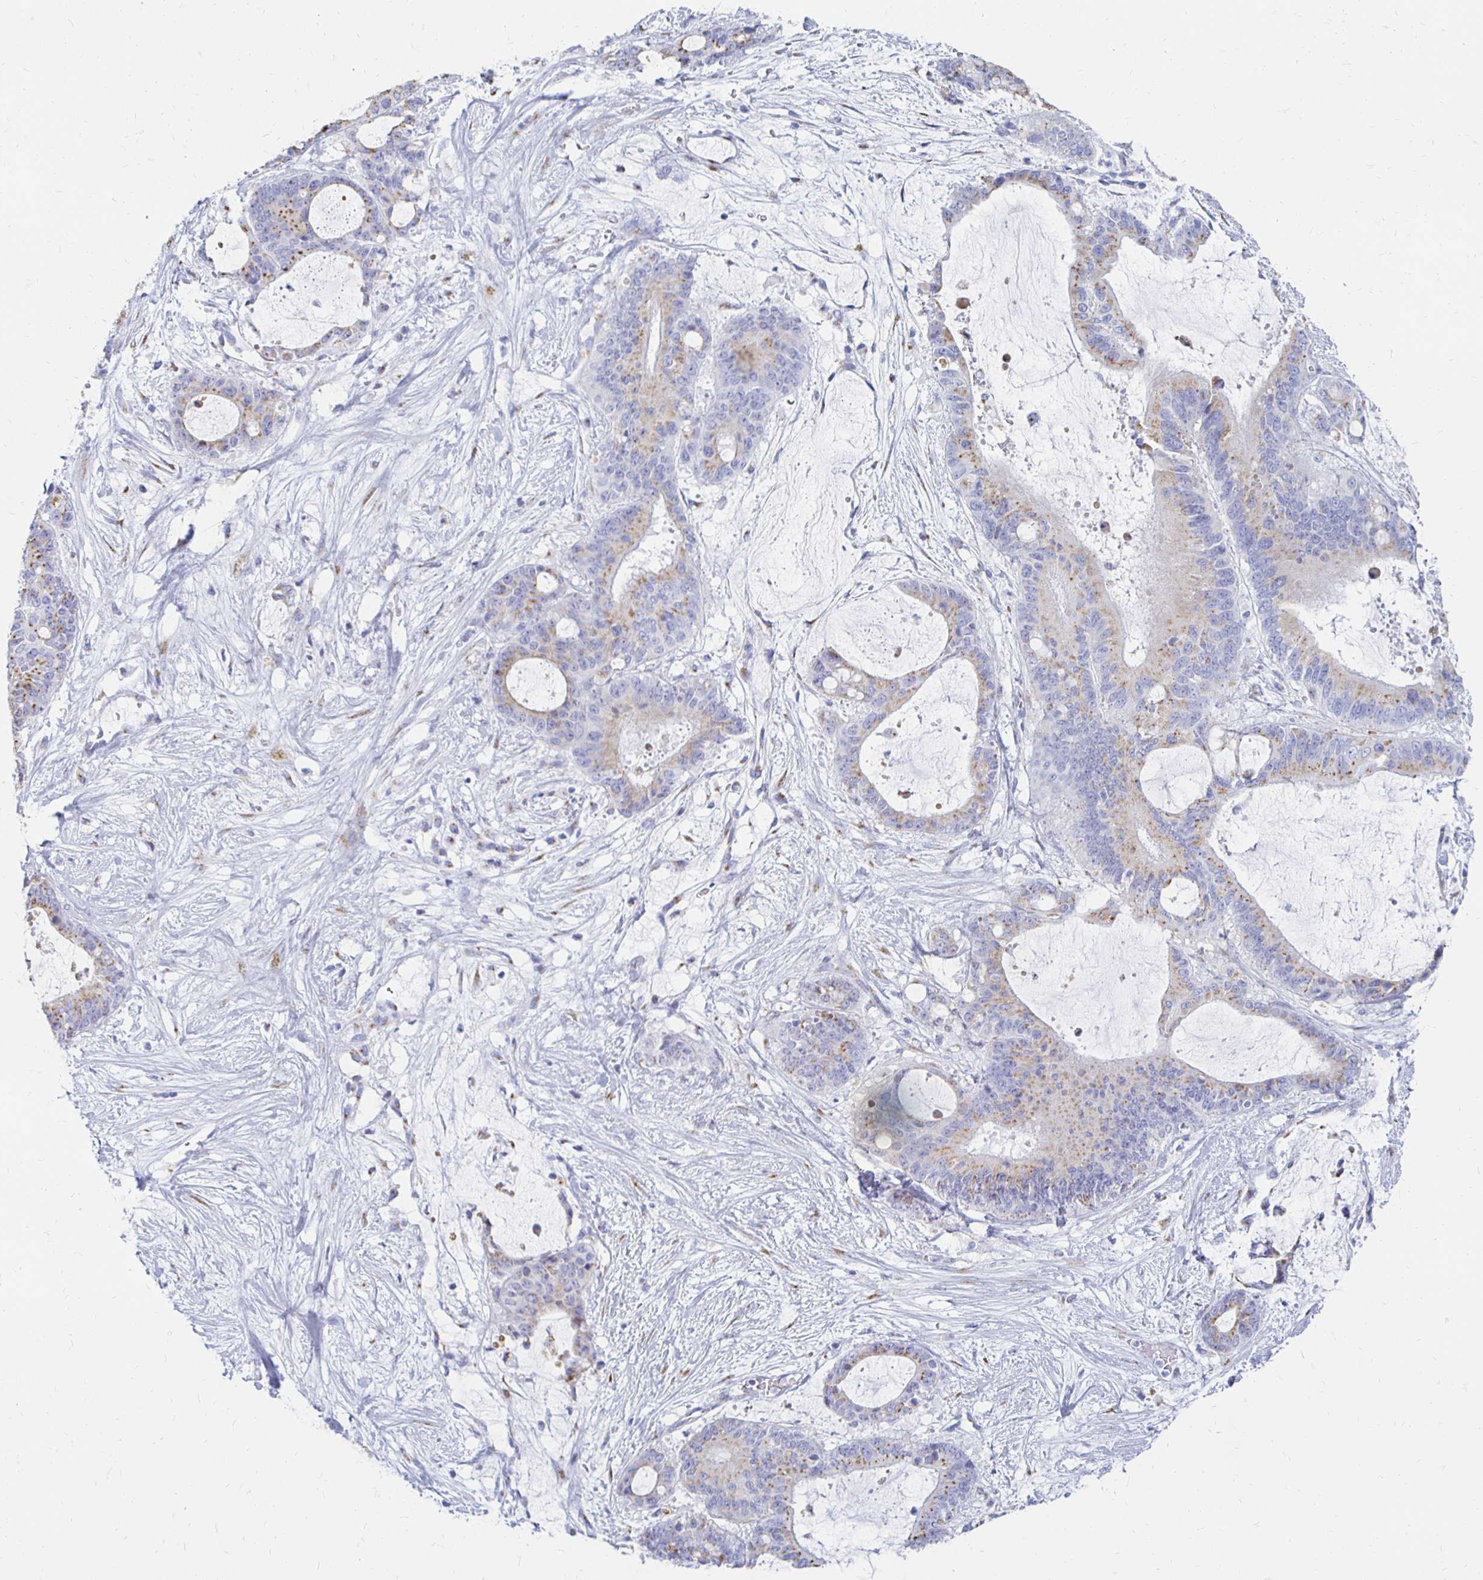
{"staining": {"intensity": "moderate", "quantity": ">75%", "location": "cytoplasmic/membranous"}, "tissue": "liver cancer", "cell_type": "Tumor cells", "image_type": "cancer", "snomed": [{"axis": "morphology", "description": "Normal tissue, NOS"}, {"axis": "morphology", "description": "Cholangiocarcinoma"}, {"axis": "topography", "description": "Liver"}, {"axis": "topography", "description": "Peripheral nerve tissue"}], "caption": "A brown stain shows moderate cytoplasmic/membranous expression of a protein in liver cancer (cholangiocarcinoma) tumor cells.", "gene": "PAGE4", "patient": {"sex": "female", "age": 73}}